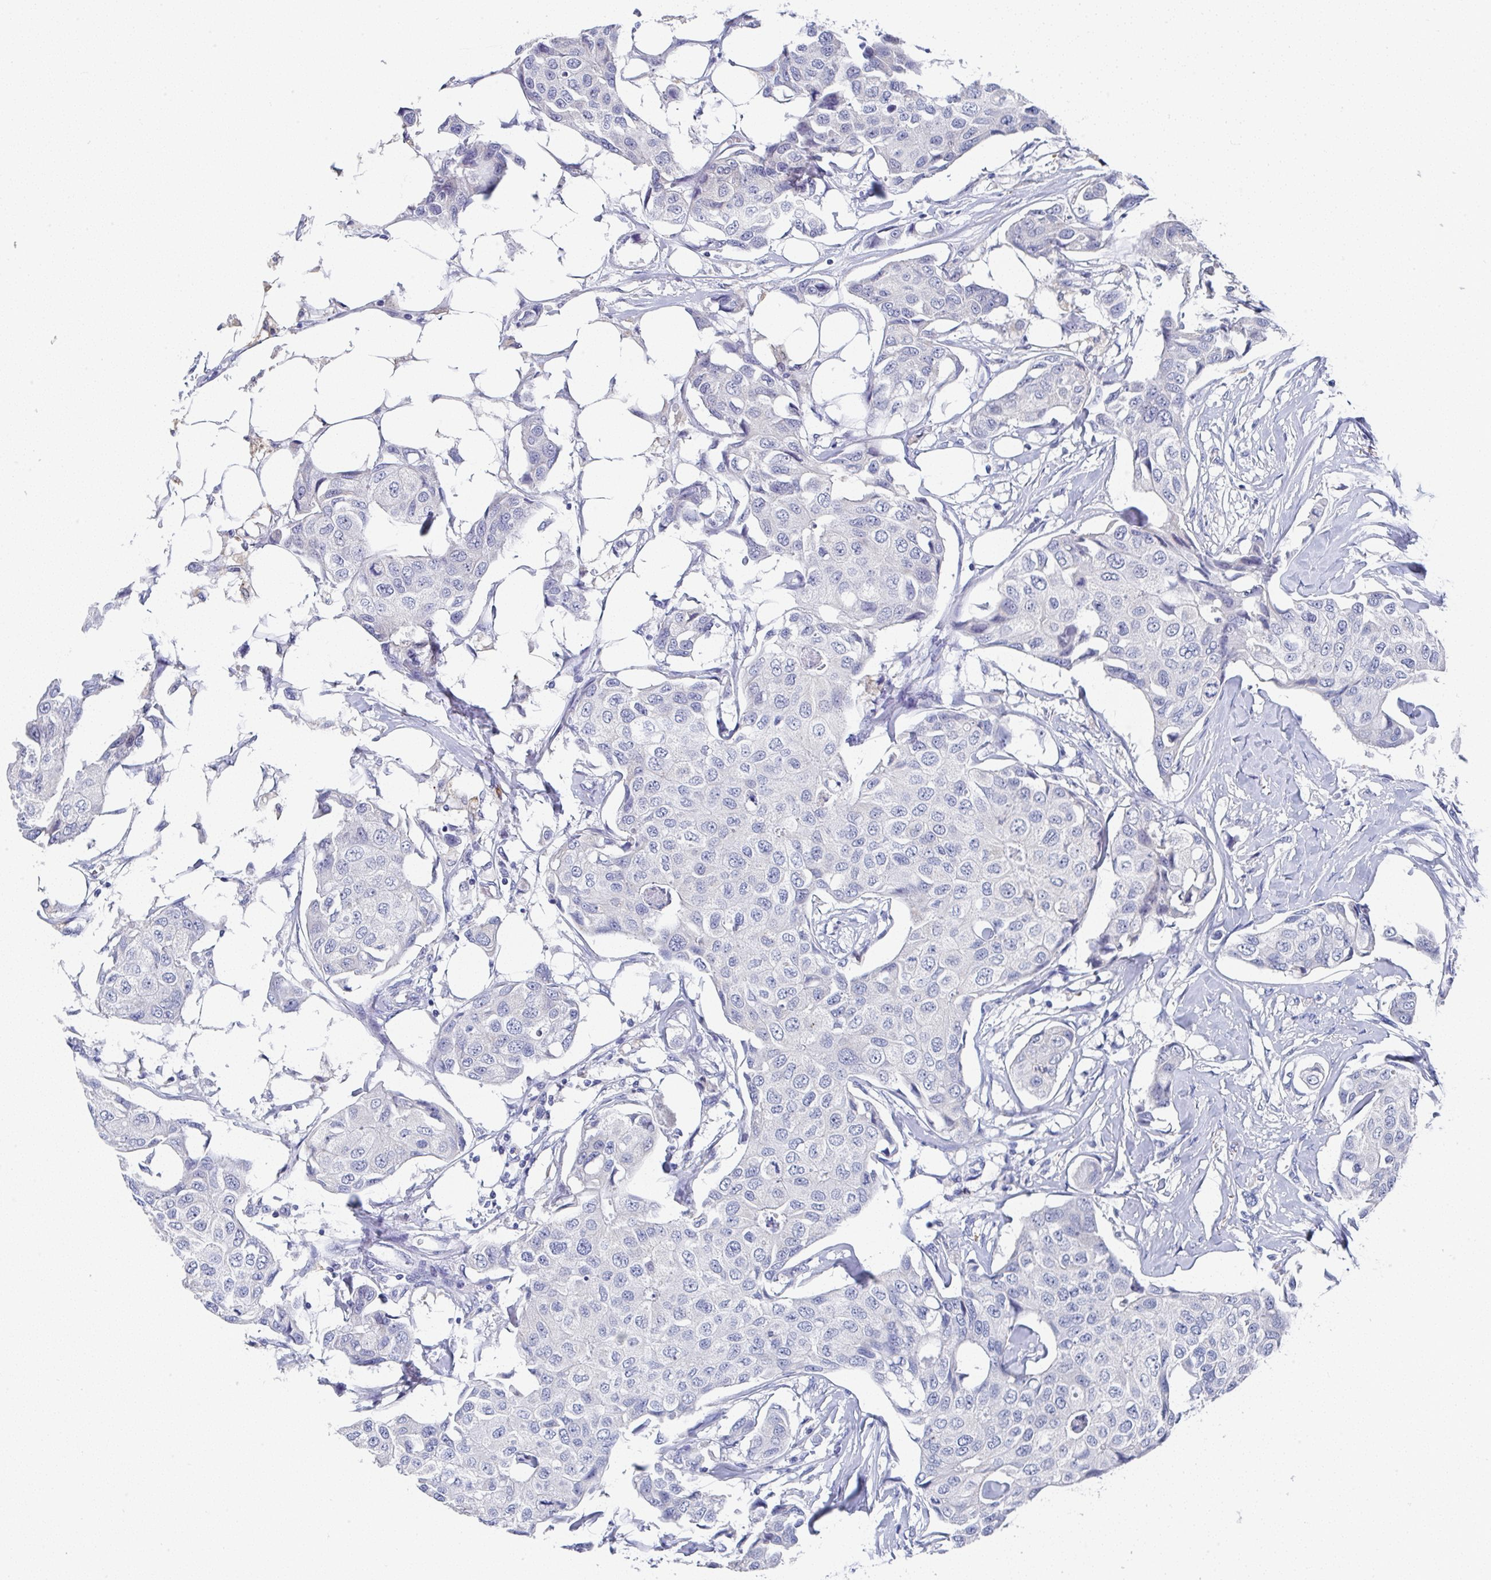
{"staining": {"intensity": "negative", "quantity": "none", "location": "none"}, "tissue": "breast cancer", "cell_type": "Tumor cells", "image_type": "cancer", "snomed": [{"axis": "morphology", "description": "Duct carcinoma"}, {"axis": "topography", "description": "Breast"}, {"axis": "topography", "description": "Lymph node"}], "caption": "A micrograph of human breast infiltrating ductal carcinoma is negative for staining in tumor cells.", "gene": "TNFRSF8", "patient": {"sex": "female", "age": 80}}